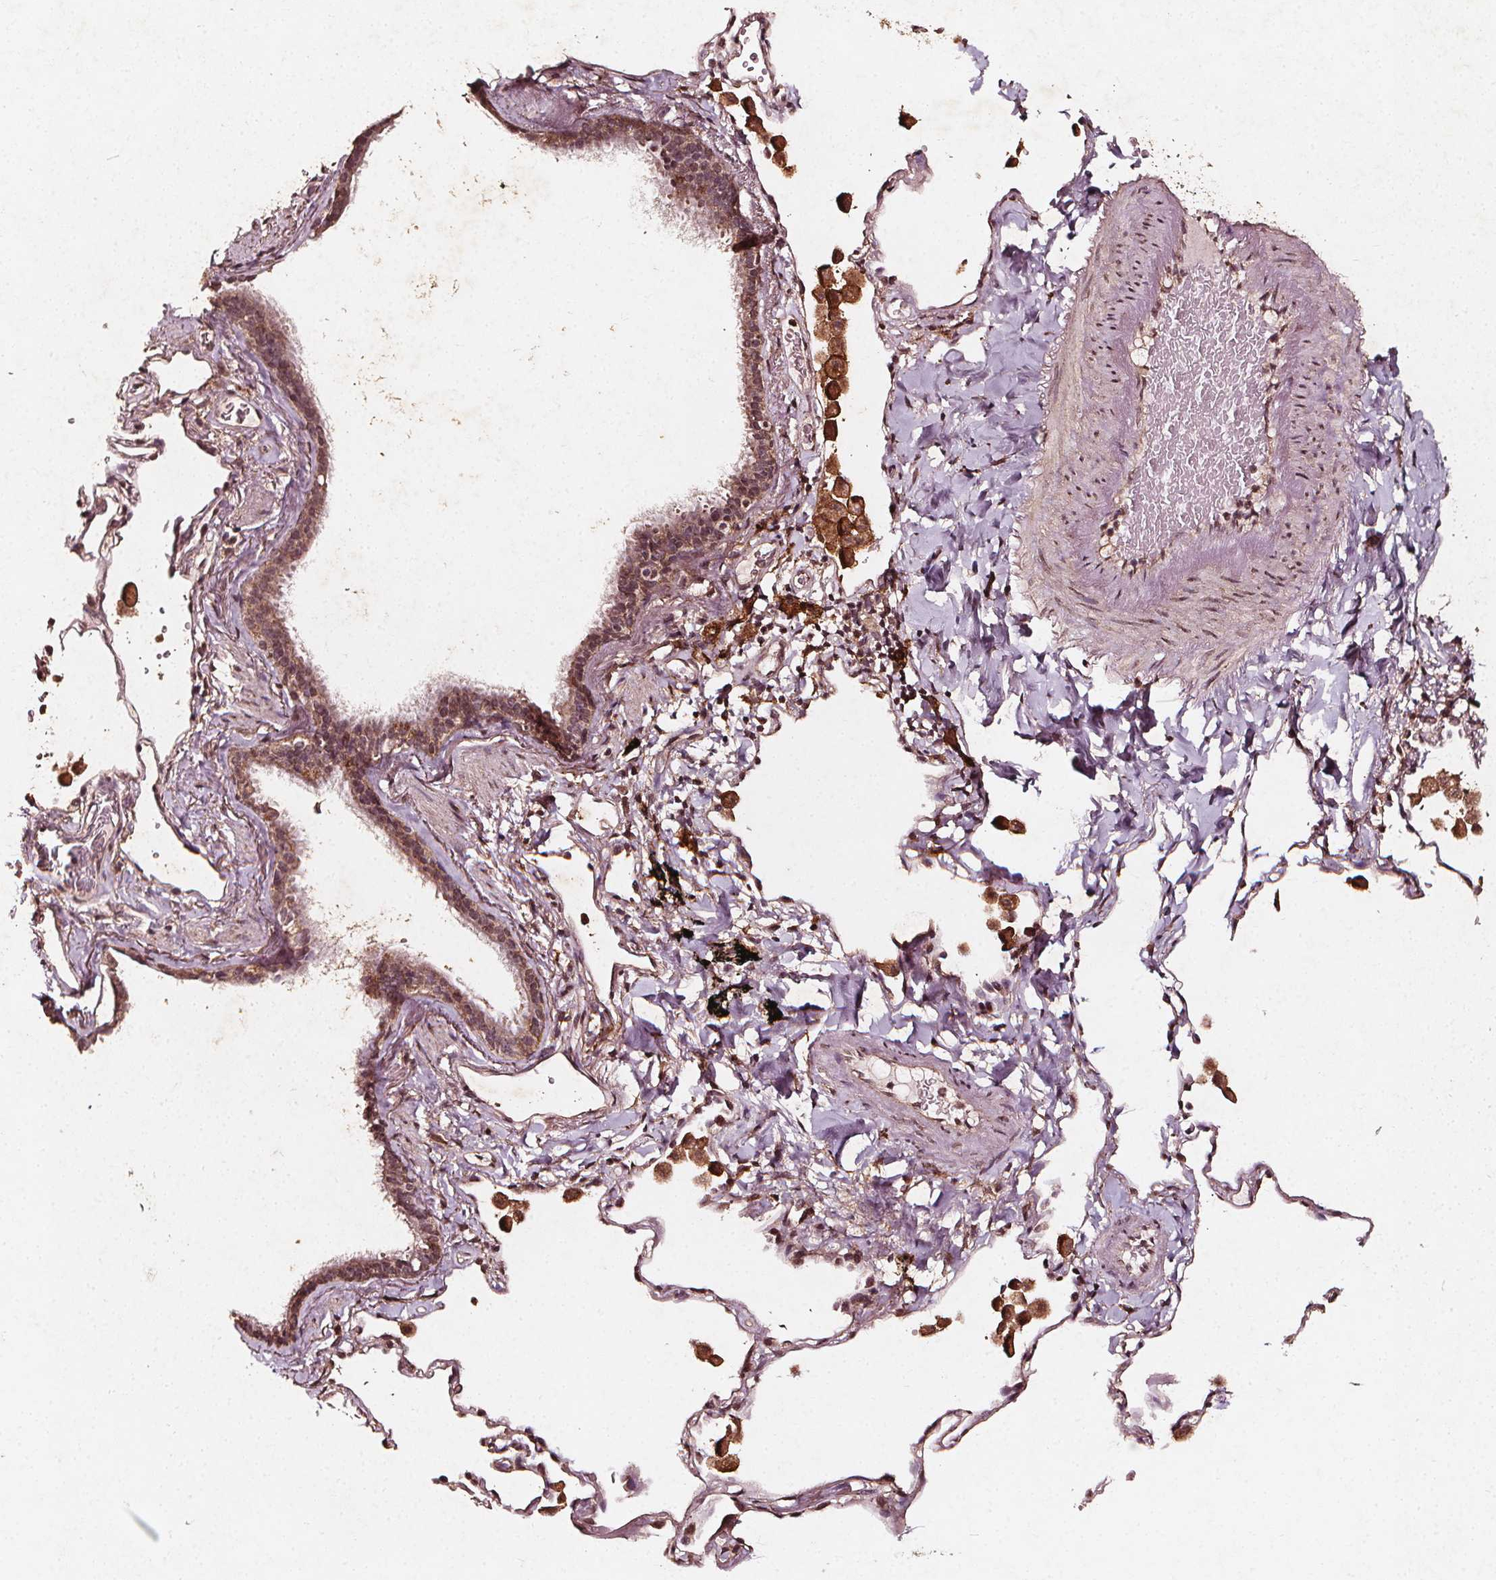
{"staining": {"intensity": "moderate", "quantity": ">75%", "location": "cytoplasmic/membranous,nuclear"}, "tissue": "bronchus", "cell_type": "Respiratory epithelial cells", "image_type": "normal", "snomed": [{"axis": "morphology", "description": "Normal tissue, NOS"}, {"axis": "topography", "description": "Bronchus"}, {"axis": "topography", "description": "Lung"}], "caption": "High-power microscopy captured an immunohistochemistry histopathology image of benign bronchus, revealing moderate cytoplasmic/membranous,nuclear expression in approximately >75% of respiratory epithelial cells.", "gene": "ABCA1", "patient": {"sex": "male", "age": 54}}